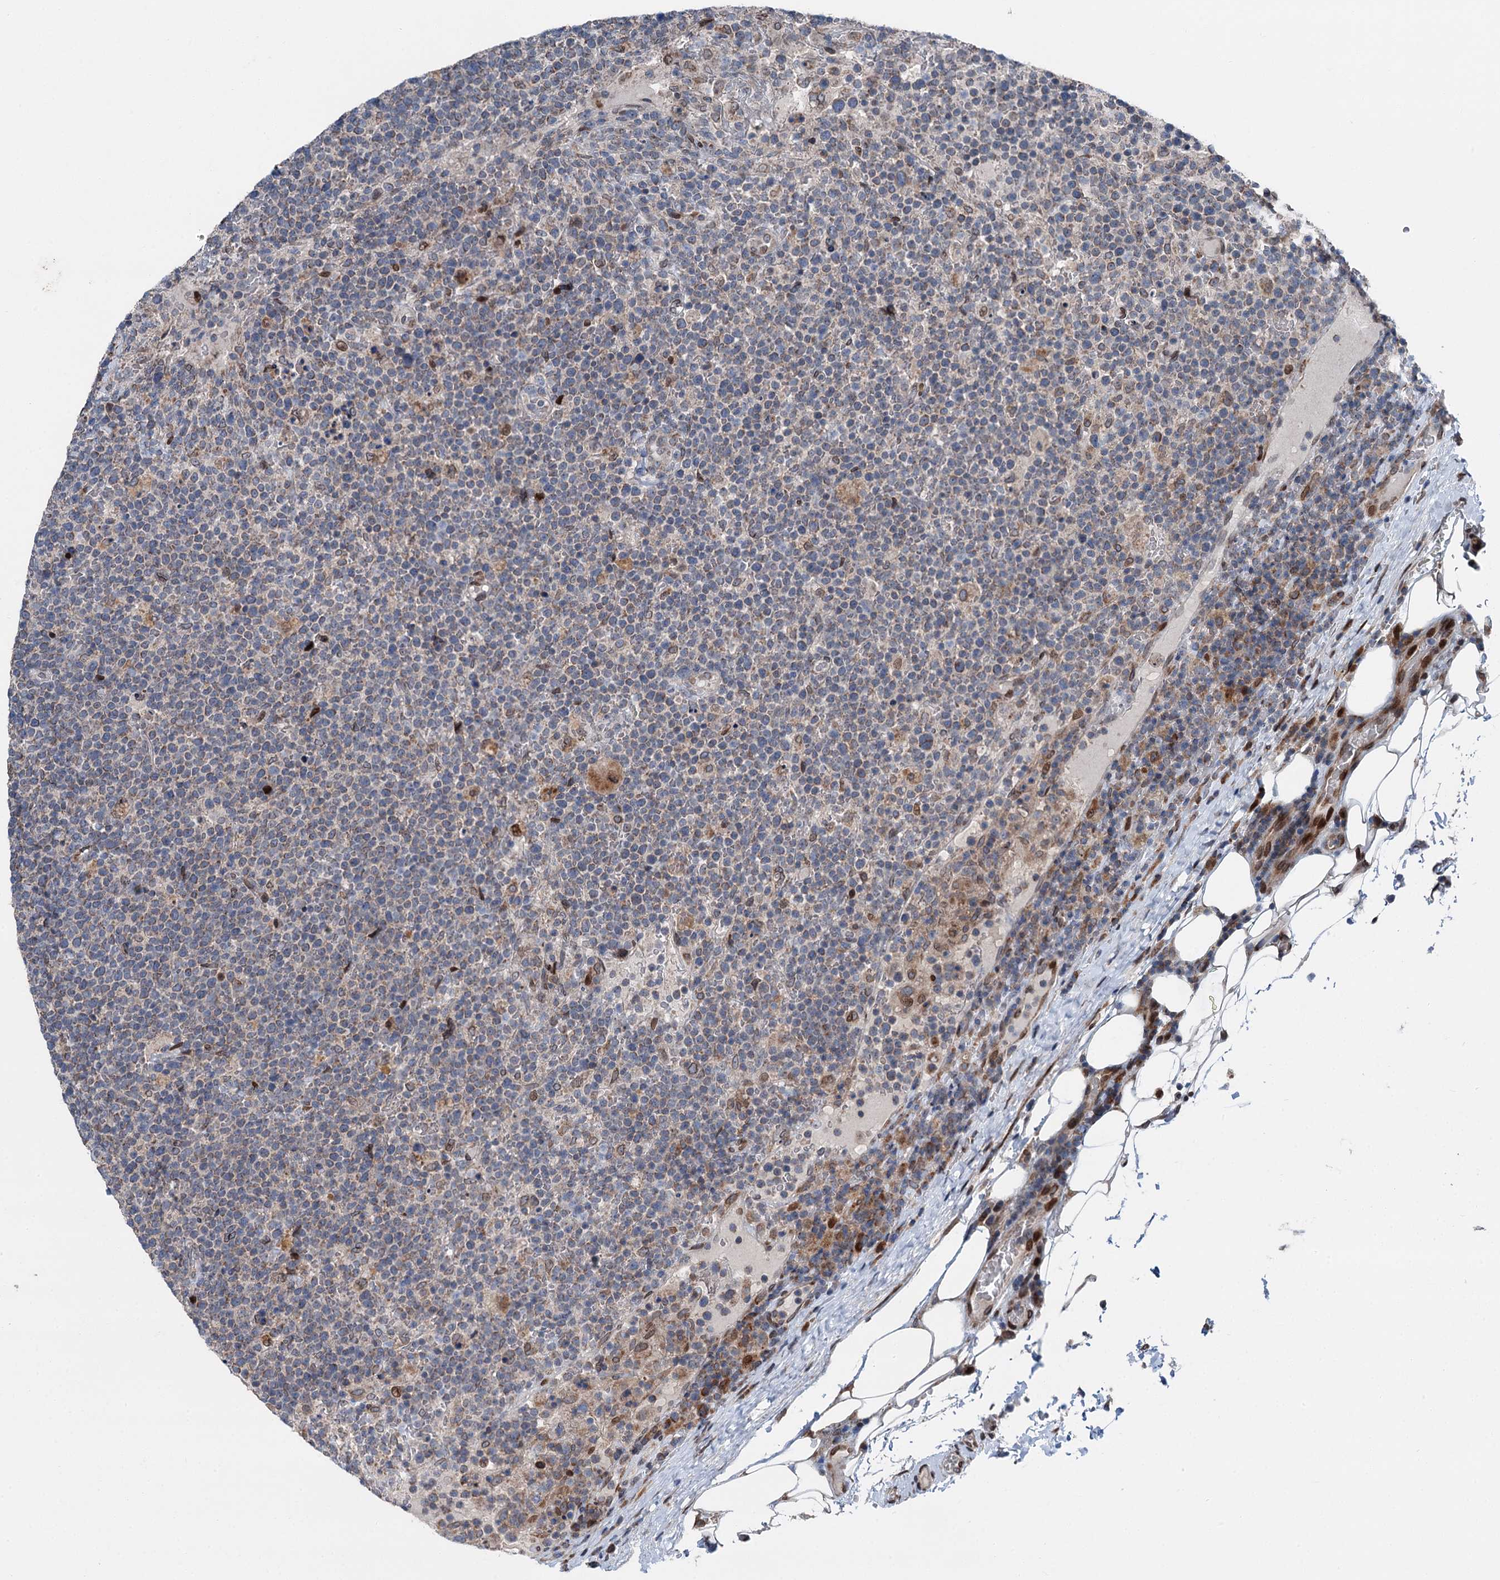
{"staining": {"intensity": "negative", "quantity": "none", "location": "none"}, "tissue": "lymphoma", "cell_type": "Tumor cells", "image_type": "cancer", "snomed": [{"axis": "morphology", "description": "Malignant lymphoma, non-Hodgkin's type, High grade"}, {"axis": "topography", "description": "Lymph node"}], "caption": "This is a image of immunohistochemistry staining of malignant lymphoma, non-Hodgkin's type (high-grade), which shows no staining in tumor cells.", "gene": "MRPL14", "patient": {"sex": "male", "age": 61}}